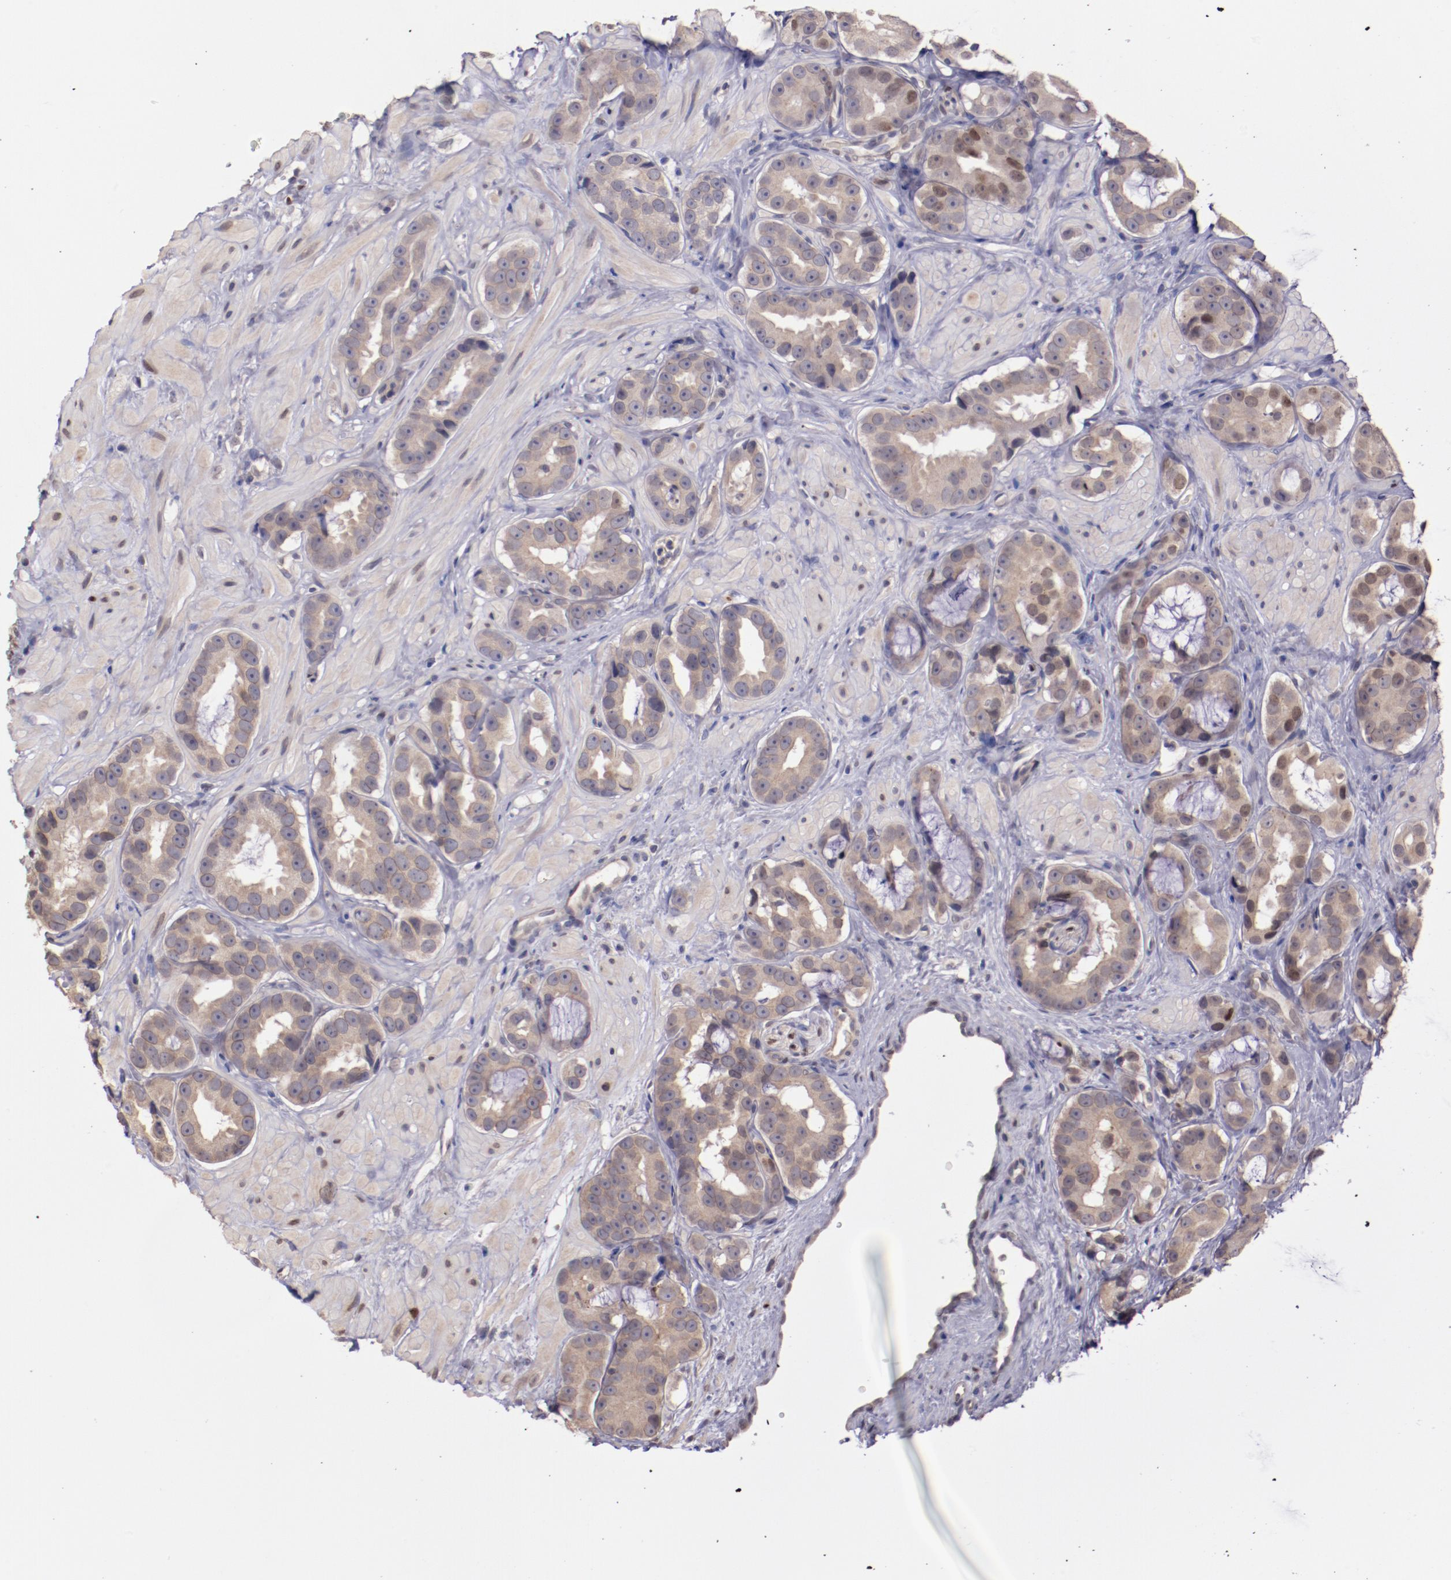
{"staining": {"intensity": "weak", "quantity": ">75%", "location": "cytoplasmic/membranous"}, "tissue": "prostate cancer", "cell_type": "Tumor cells", "image_type": "cancer", "snomed": [{"axis": "morphology", "description": "Adenocarcinoma, Low grade"}, {"axis": "topography", "description": "Prostate"}], "caption": "Immunohistochemistry (IHC) of human prostate low-grade adenocarcinoma displays low levels of weak cytoplasmic/membranous positivity in approximately >75% of tumor cells.", "gene": "NUP62CL", "patient": {"sex": "male", "age": 59}}